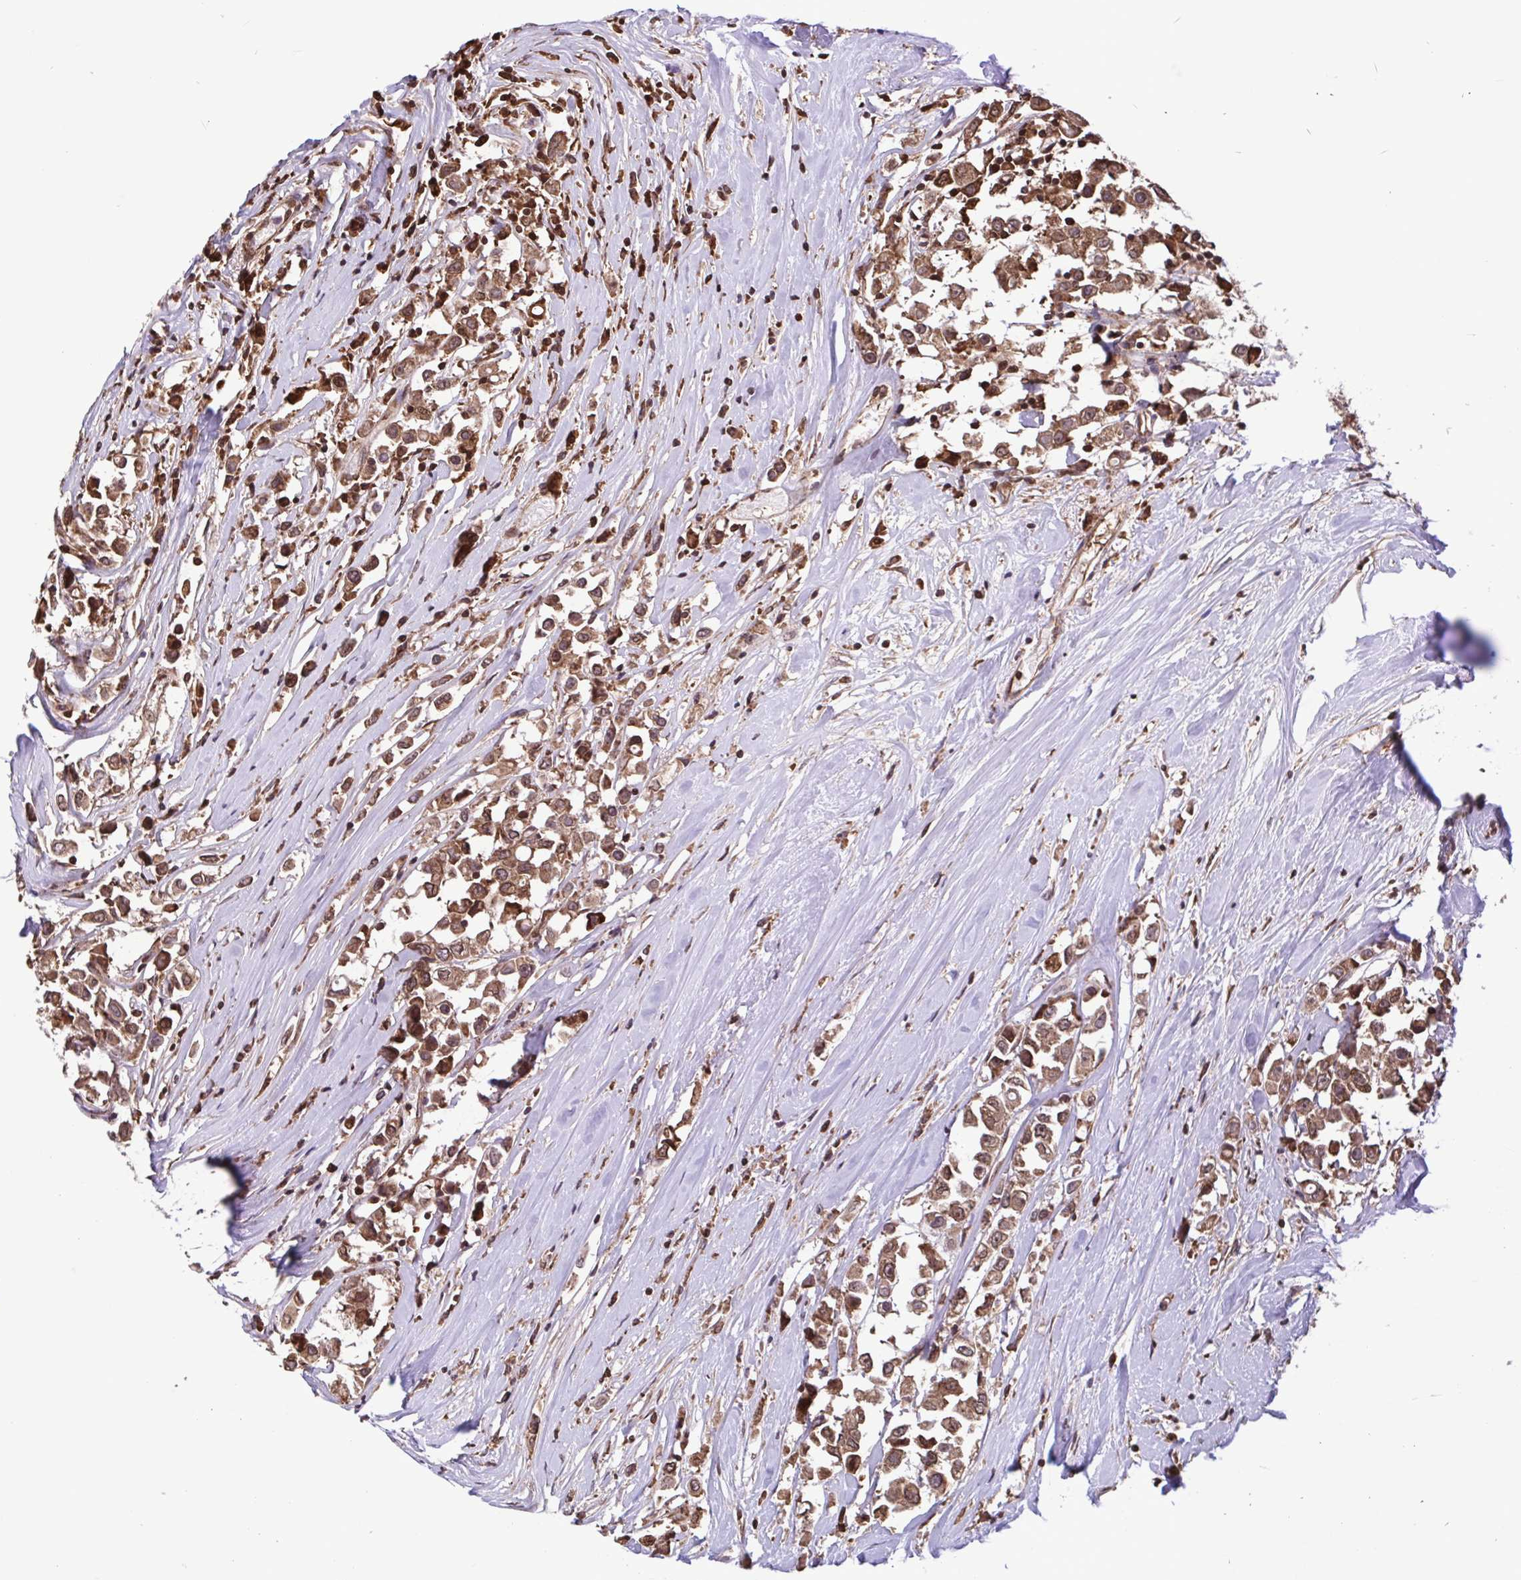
{"staining": {"intensity": "moderate", "quantity": ">75%", "location": "cytoplasmic/membranous,nuclear"}, "tissue": "breast cancer", "cell_type": "Tumor cells", "image_type": "cancer", "snomed": [{"axis": "morphology", "description": "Duct carcinoma"}, {"axis": "topography", "description": "Breast"}], "caption": "A brown stain highlights moderate cytoplasmic/membranous and nuclear expression of a protein in breast invasive ductal carcinoma tumor cells.", "gene": "SEC63", "patient": {"sex": "female", "age": 61}}